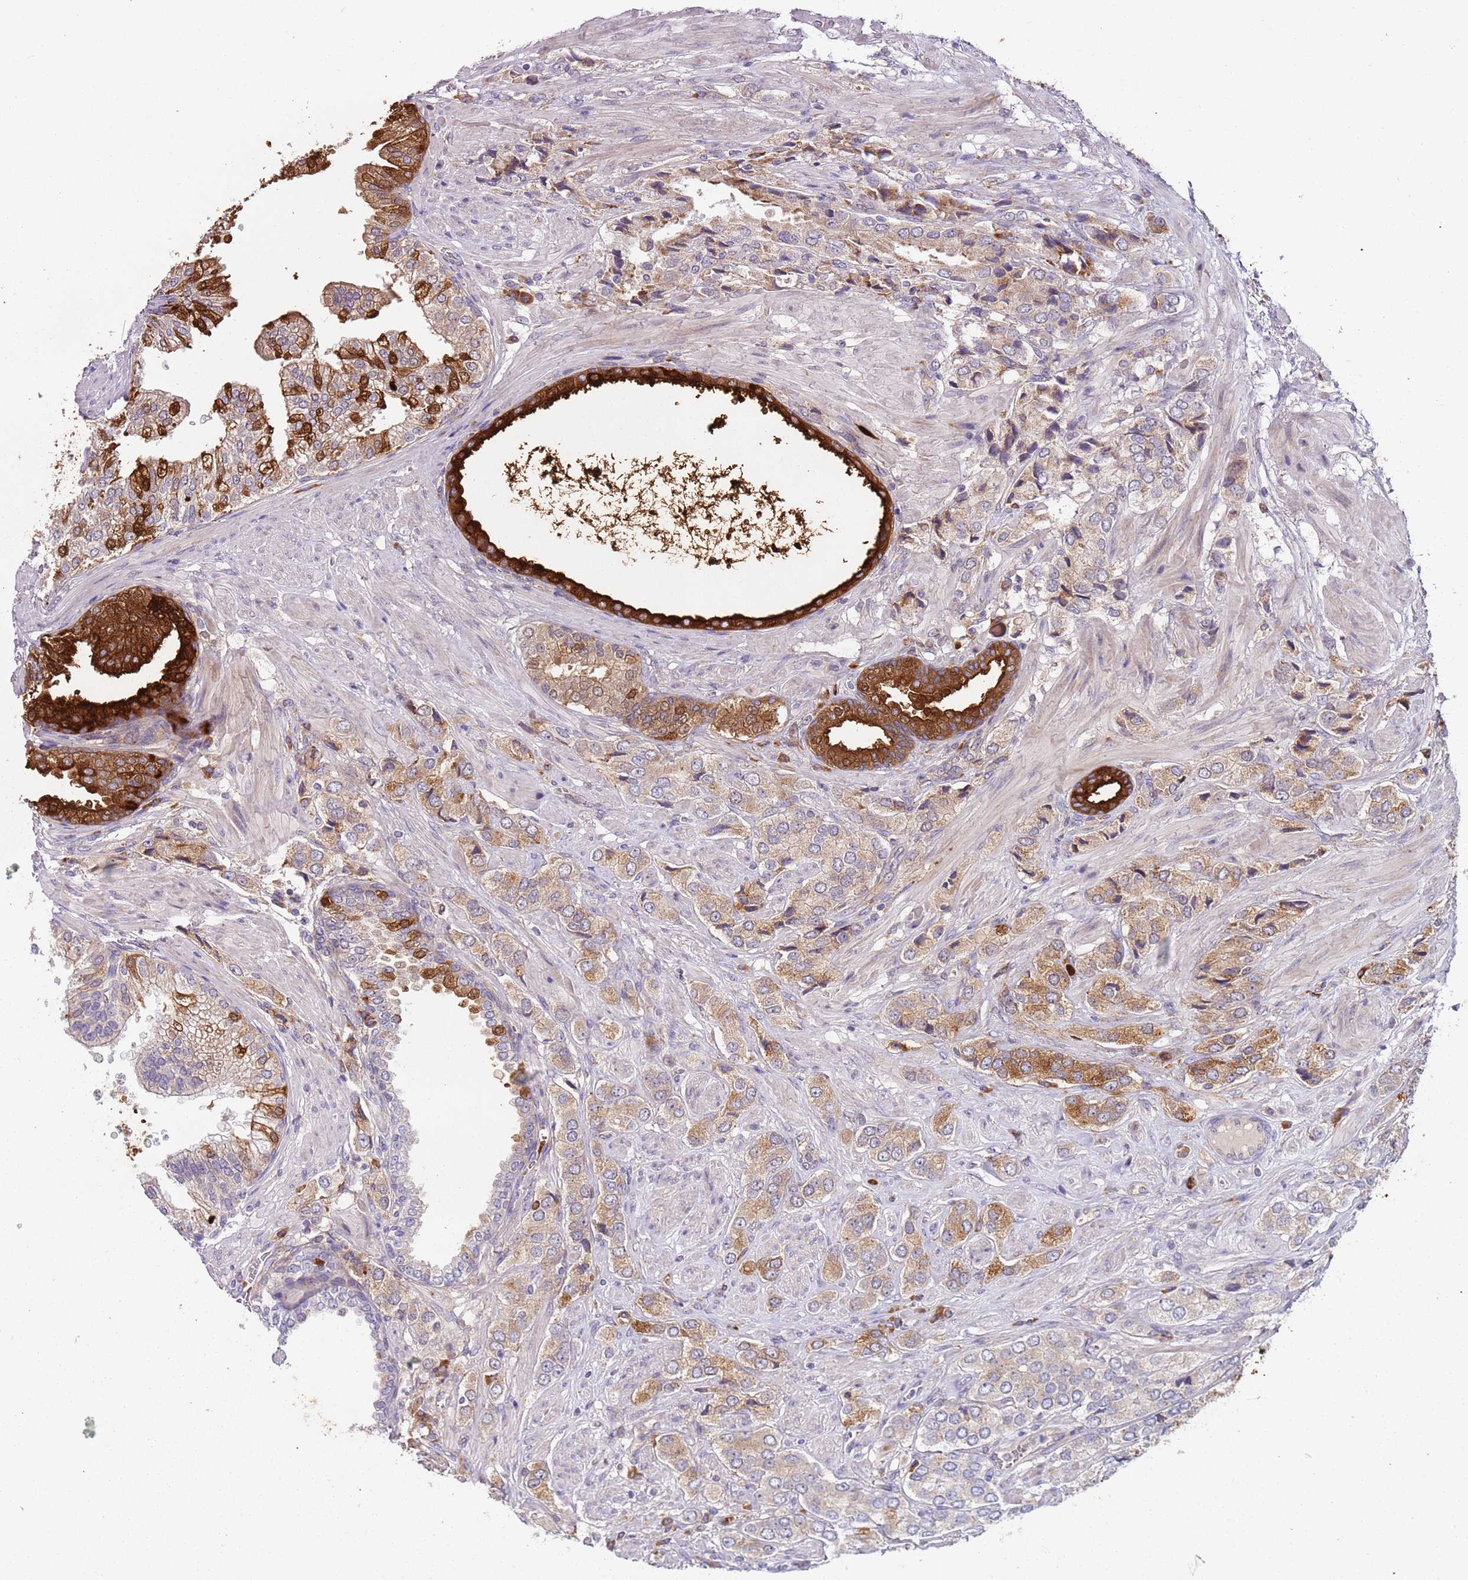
{"staining": {"intensity": "strong", "quantity": "<25%", "location": "cytoplasmic/membranous"}, "tissue": "prostate cancer", "cell_type": "Tumor cells", "image_type": "cancer", "snomed": [{"axis": "morphology", "description": "Adenocarcinoma, High grade"}, {"axis": "topography", "description": "Prostate and seminal vesicle, NOS"}], "caption": "Immunohistochemical staining of human prostate cancer (adenocarcinoma (high-grade)) demonstrates medium levels of strong cytoplasmic/membranous expression in approximately <25% of tumor cells.", "gene": "VWCE", "patient": {"sex": "male", "age": 64}}